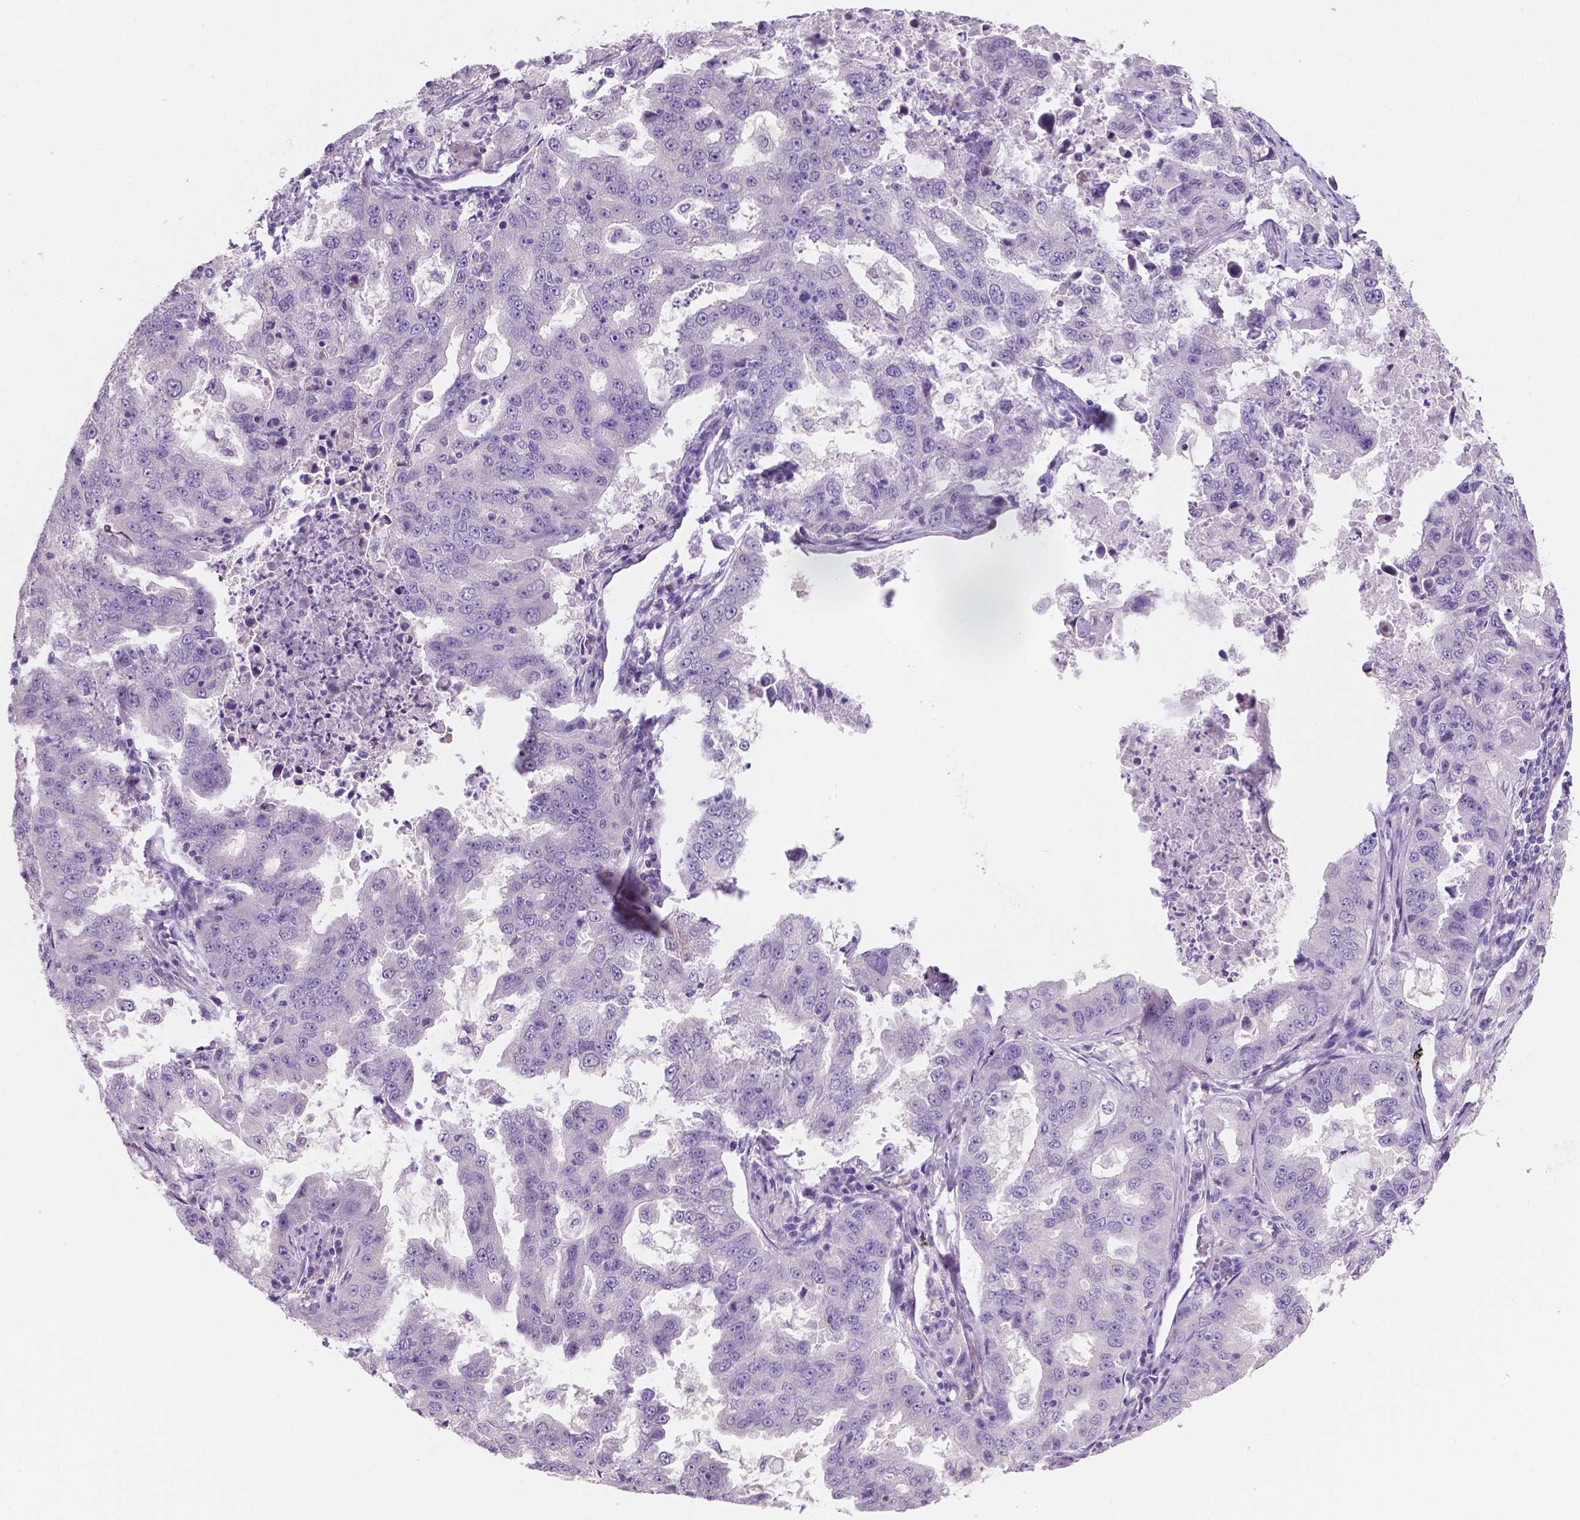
{"staining": {"intensity": "negative", "quantity": "none", "location": "none"}, "tissue": "lung cancer", "cell_type": "Tumor cells", "image_type": "cancer", "snomed": [{"axis": "morphology", "description": "Adenocarcinoma, NOS"}, {"axis": "topography", "description": "Lung"}], "caption": "Lung adenocarcinoma stained for a protein using immunohistochemistry shows no expression tumor cells.", "gene": "SBSN", "patient": {"sex": "female", "age": 61}}